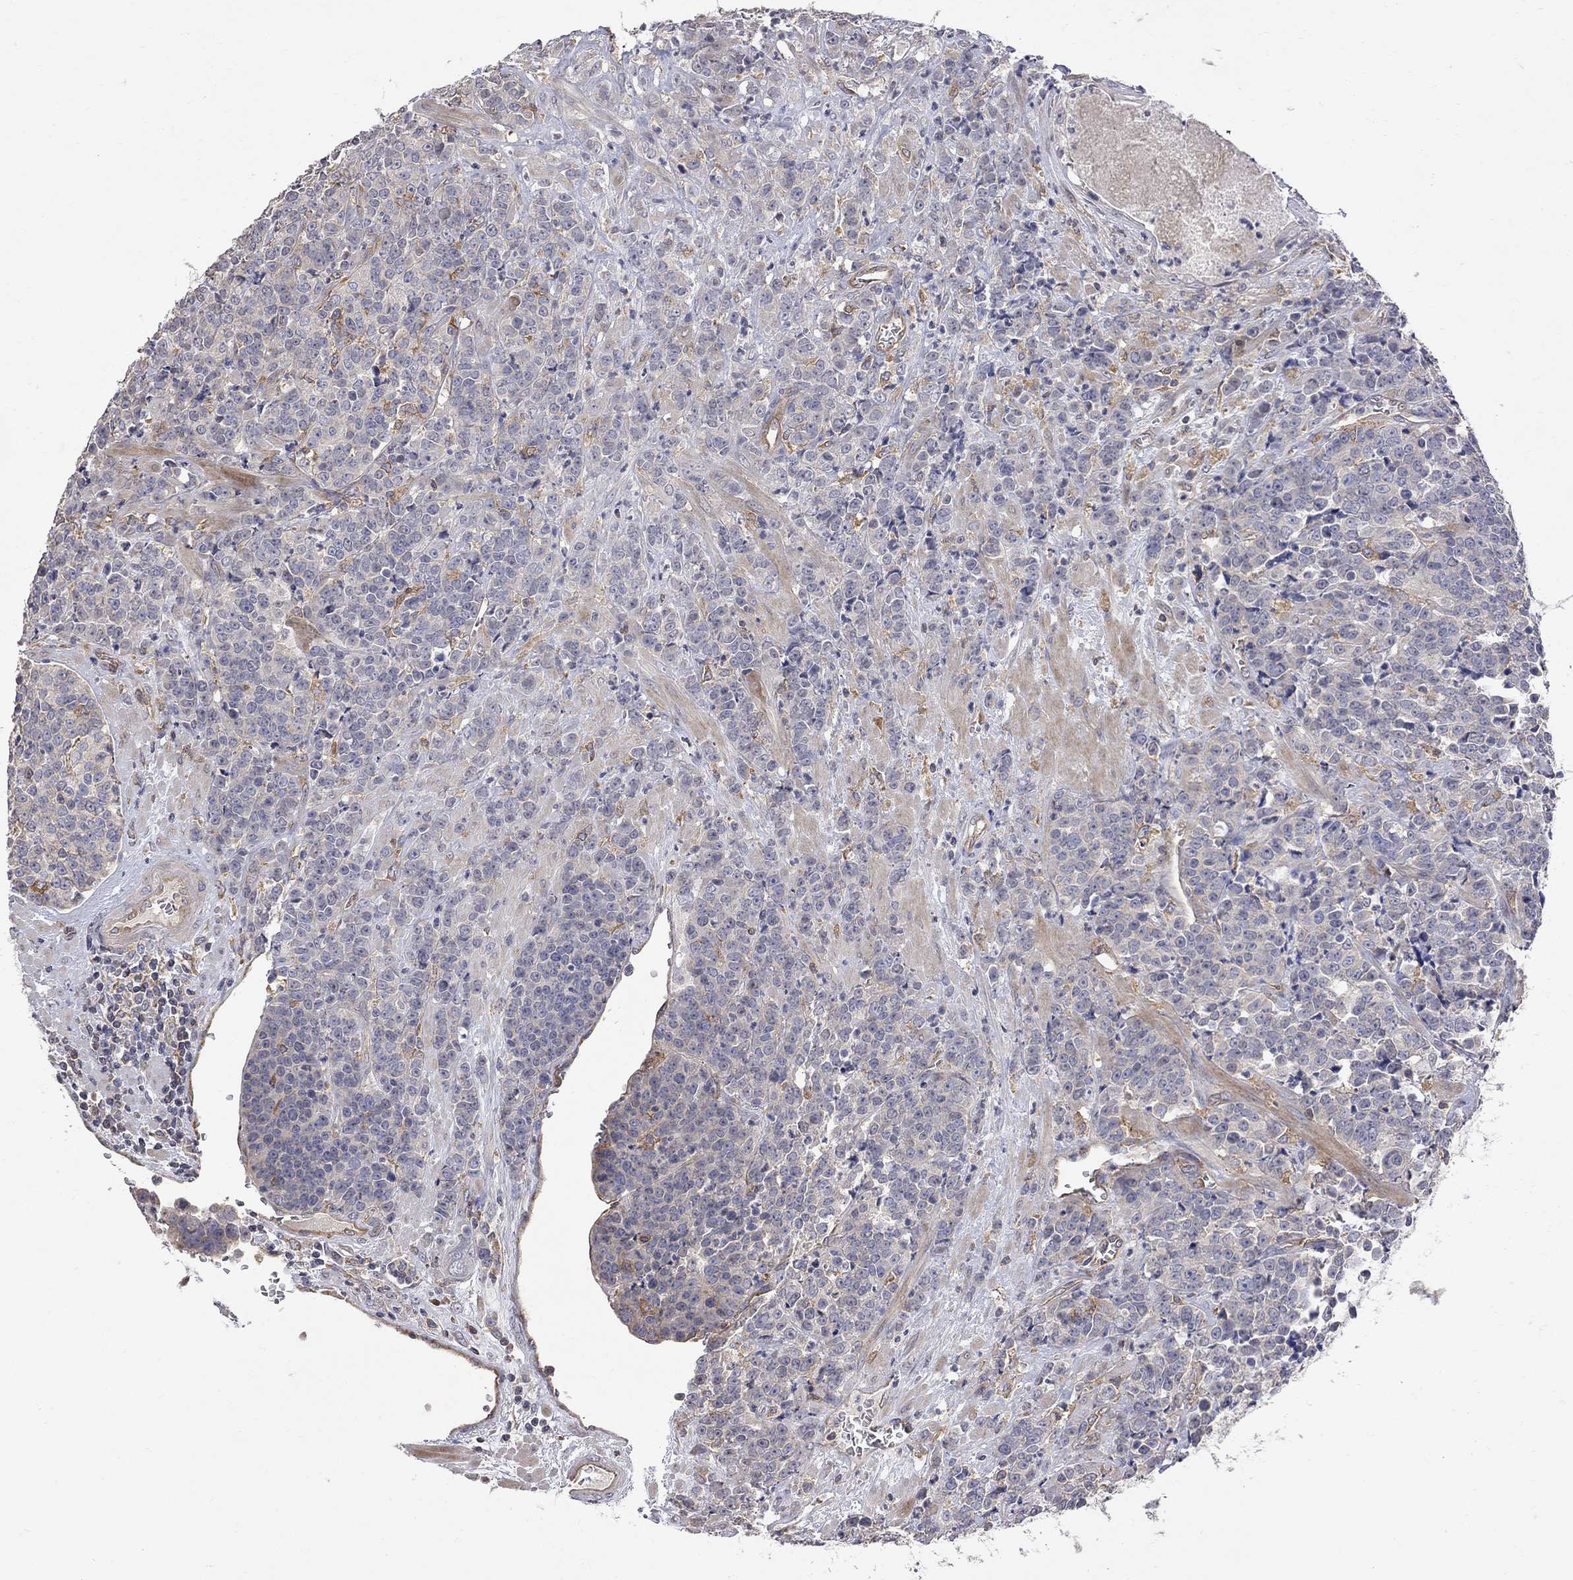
{"staining": {"intensity": "negative", "quantity": "none", "location": "none"}, "tissue": "prostate cancer", "cell_type": "Tumor cells", "image_type": "cancer", "snomed": [{"axis": "morphology", "description": "Adenocarcinoma, NOS"}, {"axis": "topography", "description": "Prostate"}], "caption": "An IHC micrograph of prostate cancer is shown. There is no staining in tumor cells of prostate cancer. Brightfield microscopy of IHC stained with DAB (3,3'-diaminobenzidine) (brown) and hematoxylin (blue), captured at high magnification.", "gene": "ABI3", "patient": {"sex": "male", "age": 67}}